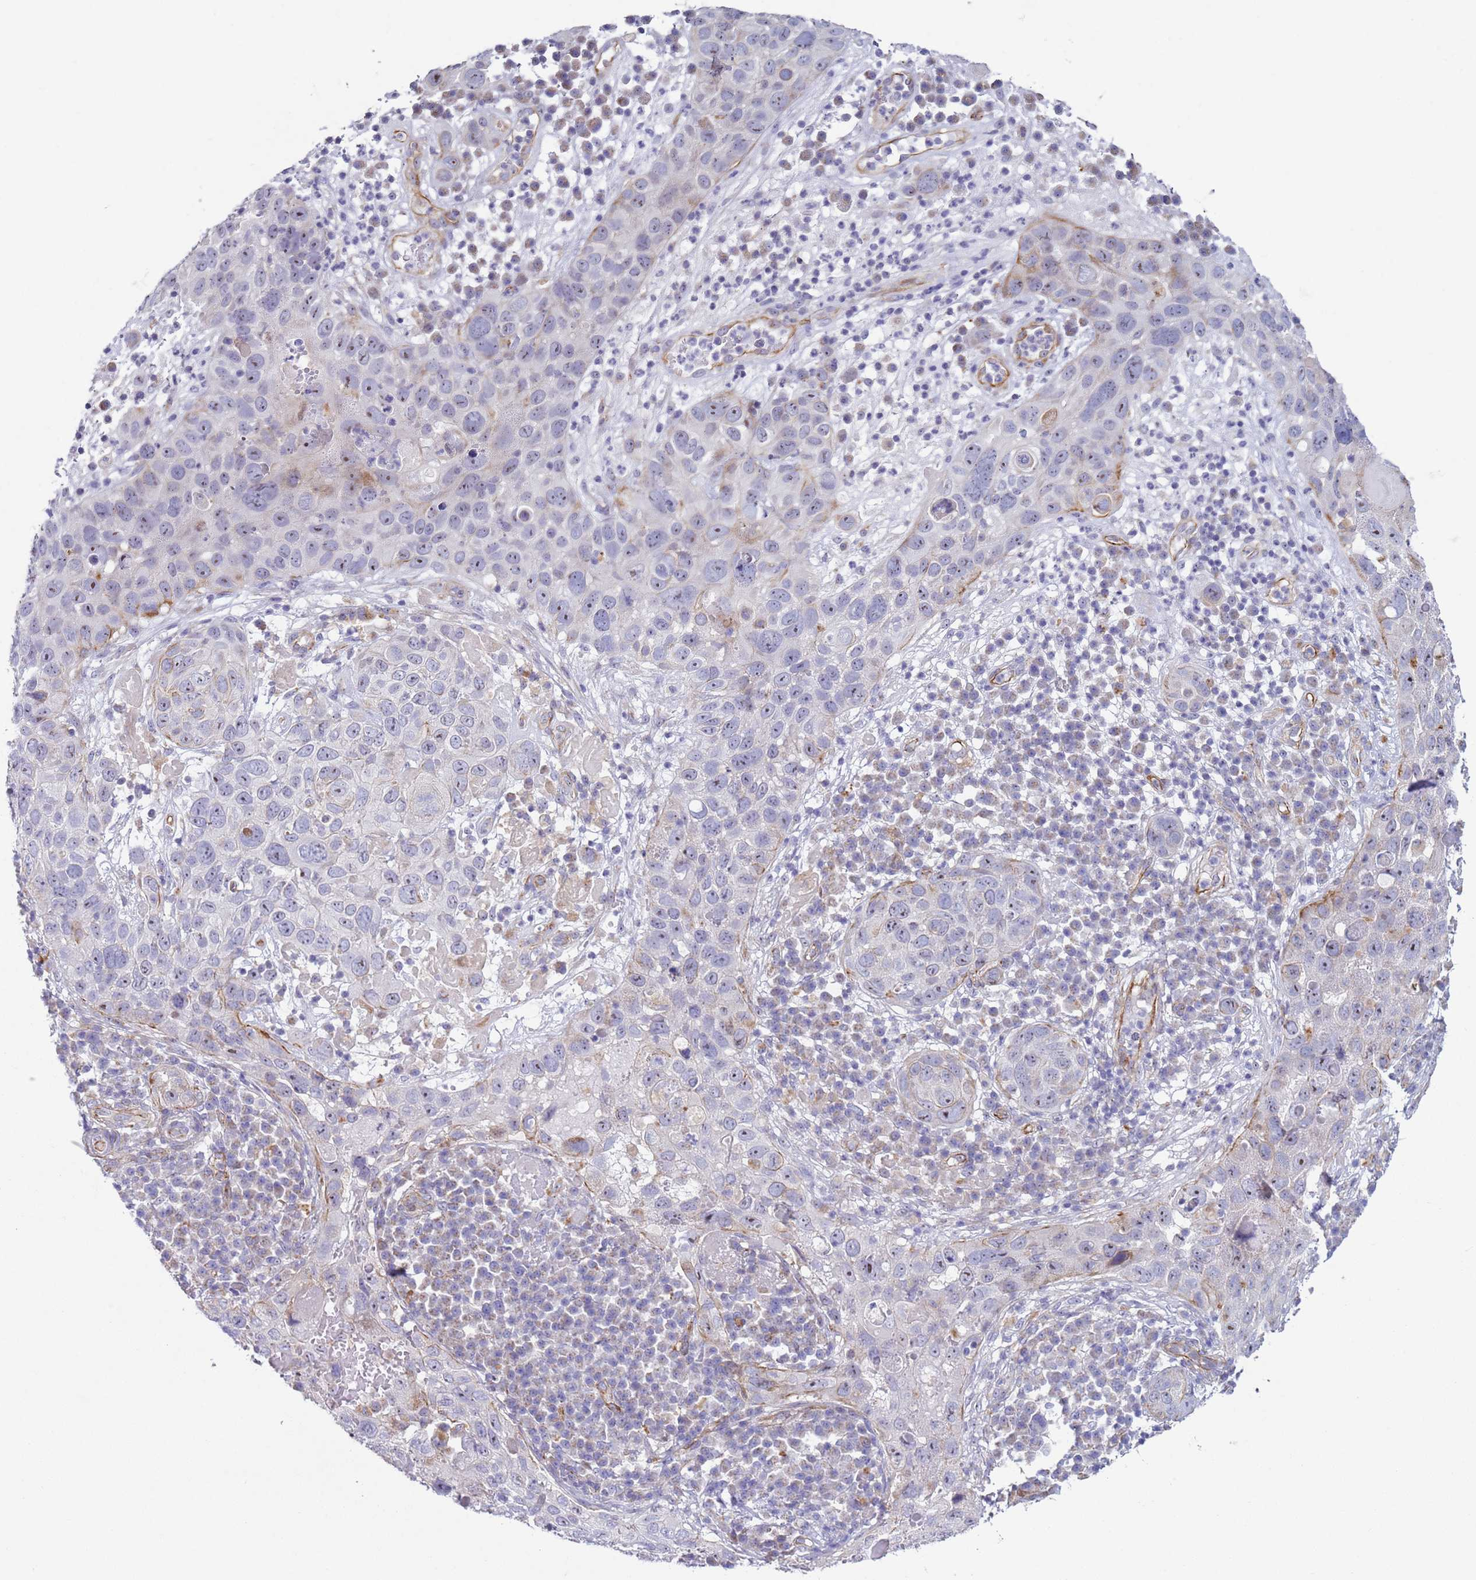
{"staining": {"intensity": "negative", "quantity": "none", "location": "none"}, "tissue": "skin cancer", "cell_type": "Tumor cells", "image_type": "cancer", "snomed": [{"axis": "morphology", "description": "Squamous cell carcinoma in situ, NOS"}, {"axis": "morphology", "description": "Squamous cell carcinoma, NOS"}, {"axis": "topography", "description": "Skin"}], "caption": "This is an IHC micrograph of squamous cell carcinoma in situ (skin). There is no positivity in tumor cells.", "gene": "HEATR1", "patient": {"sex": "male", "age": 93}}